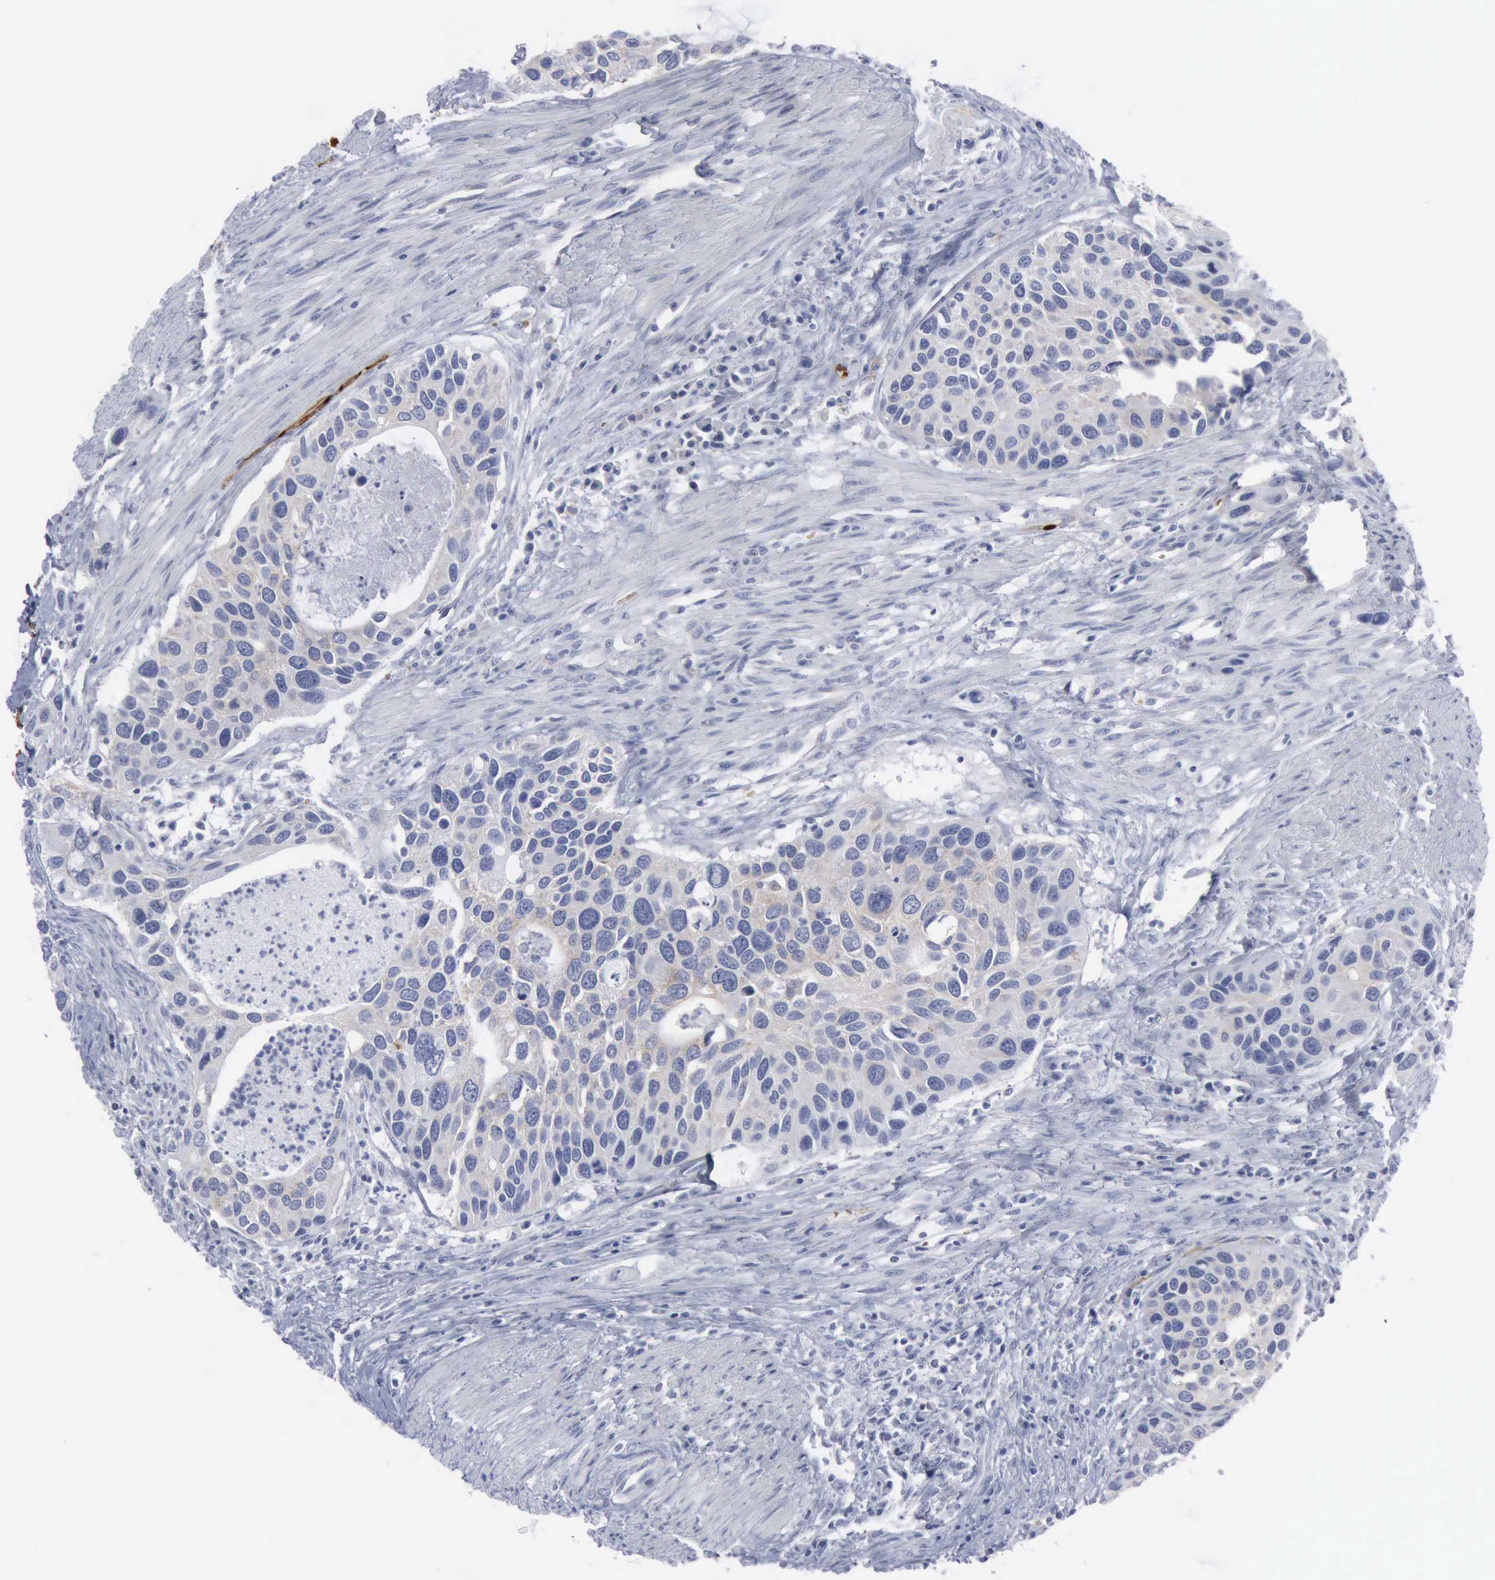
{"staining": {"intensity": "weak", "quantity": "<25%", "location": "cytoplasmic/membranous"}, "tissue": "urothelial cancer", "cell_type": "Tumor cells", "image_type": "cancer", "snomed": [{"axis": "morphology", "description": "Urothelial carcinoma, High grade"}, {"axis": "topography", "description": "Urinary bladder"}], "caption": "High magnification brightfield microscopy of urothelial cancer stained with DAB (3,3'-diaminobenzidine) (brown) and counterstained with hematoxylin (blue): tumor cells show no significant positivity.", "gene": "TGFB1", "patient": {"sex": "male", "age": 66}}